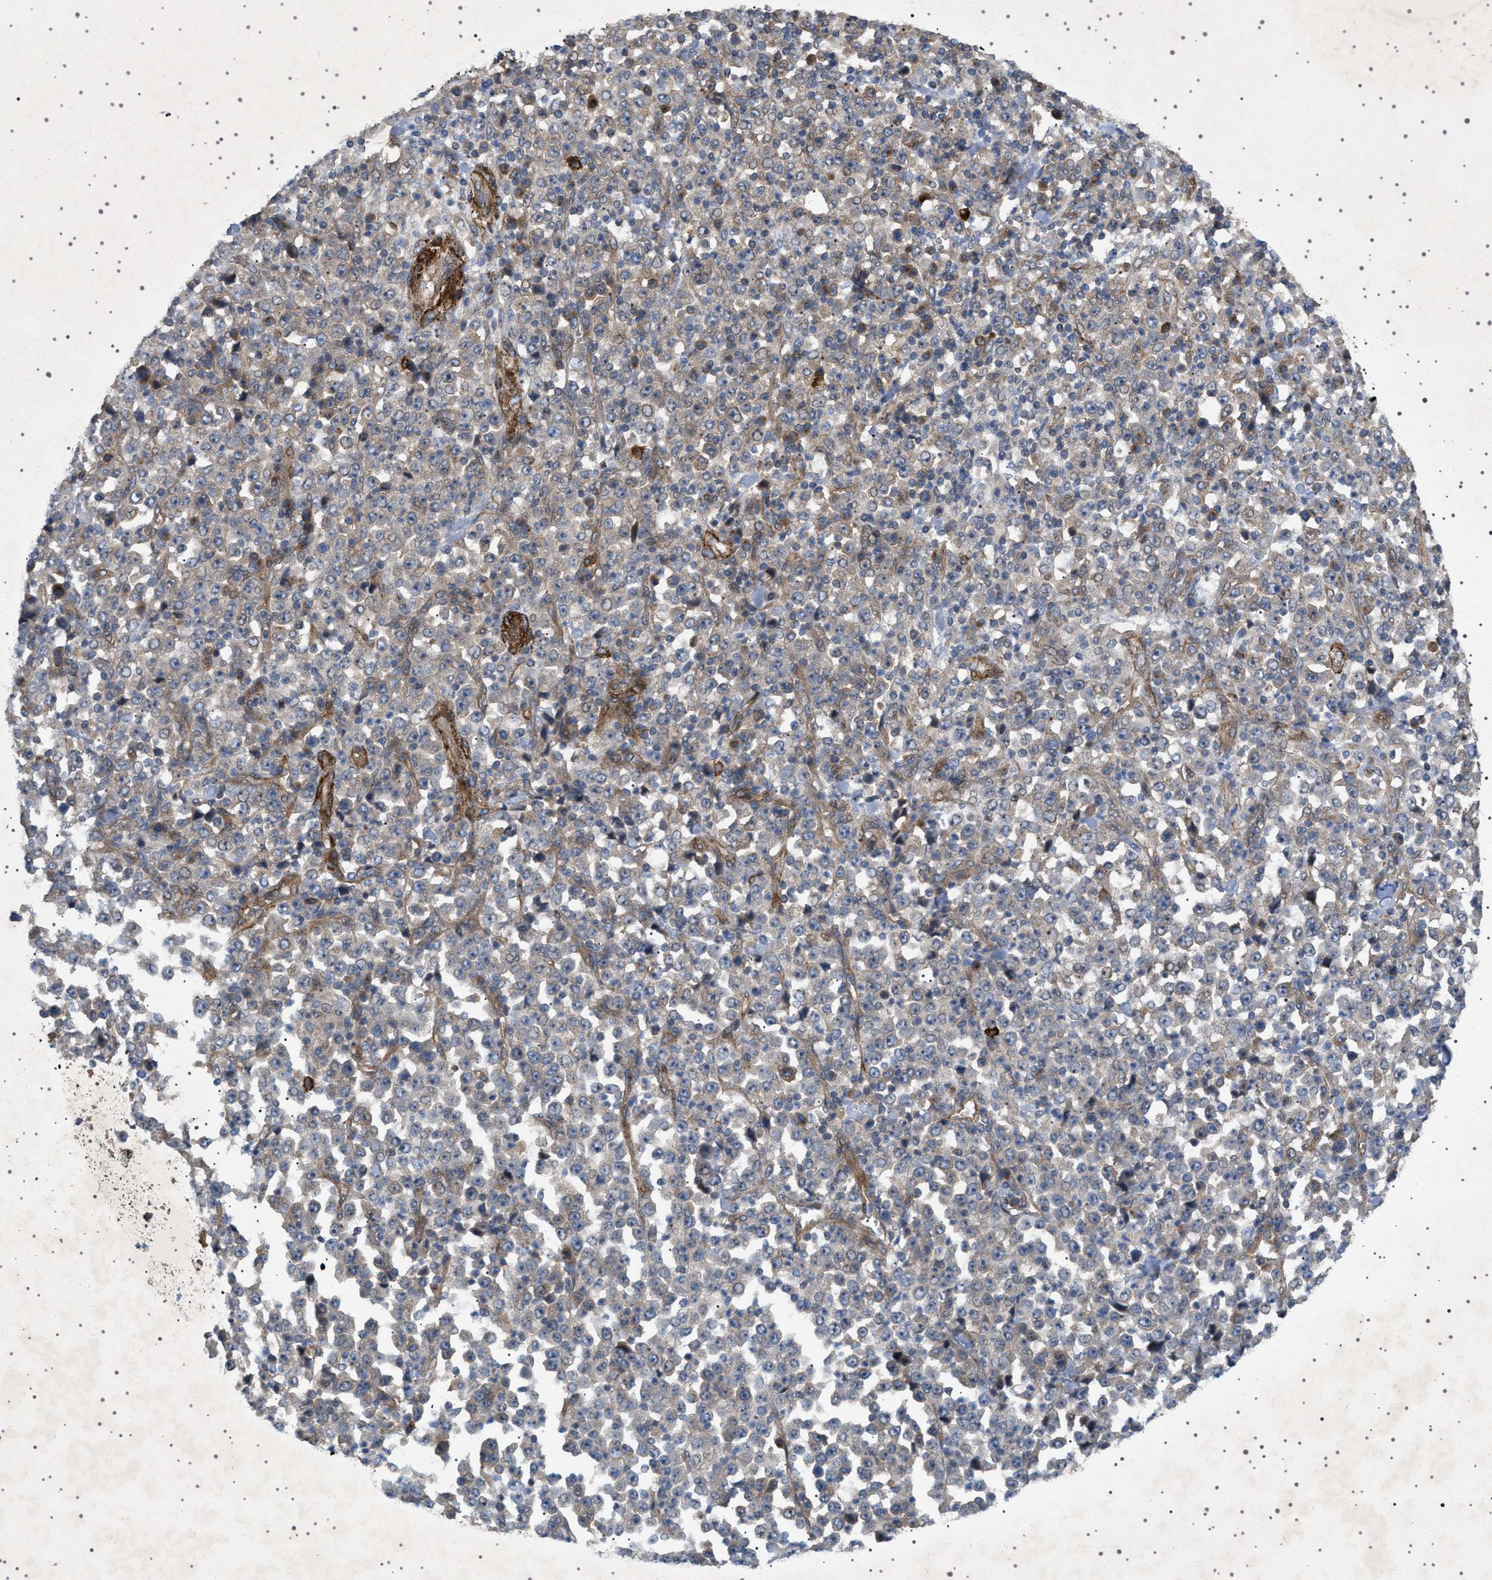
{"staining": {"intensity": "negative", "quantity": "none", "location": "none"}, "tissue": "stomach cancer", "cell_type": "Tumor cells", "image_type": "cancer", "snomed": [{"axis": "morphology", "description": "Normal tissue, NOS"}, {"axis": "morphology", "description": "Adenocarcinoma, NOS"}, {"axis": "topography", "description": "Stomach, upper"}, {"axis": "topography", "description": "Stomach"}], "caption": "Human stomach cancer stained for a protein using immunohistochemistry reveals no positivity in tumor cells.", "gene": "CCDC186", "patient": {"sex": "male", "age": 59}}